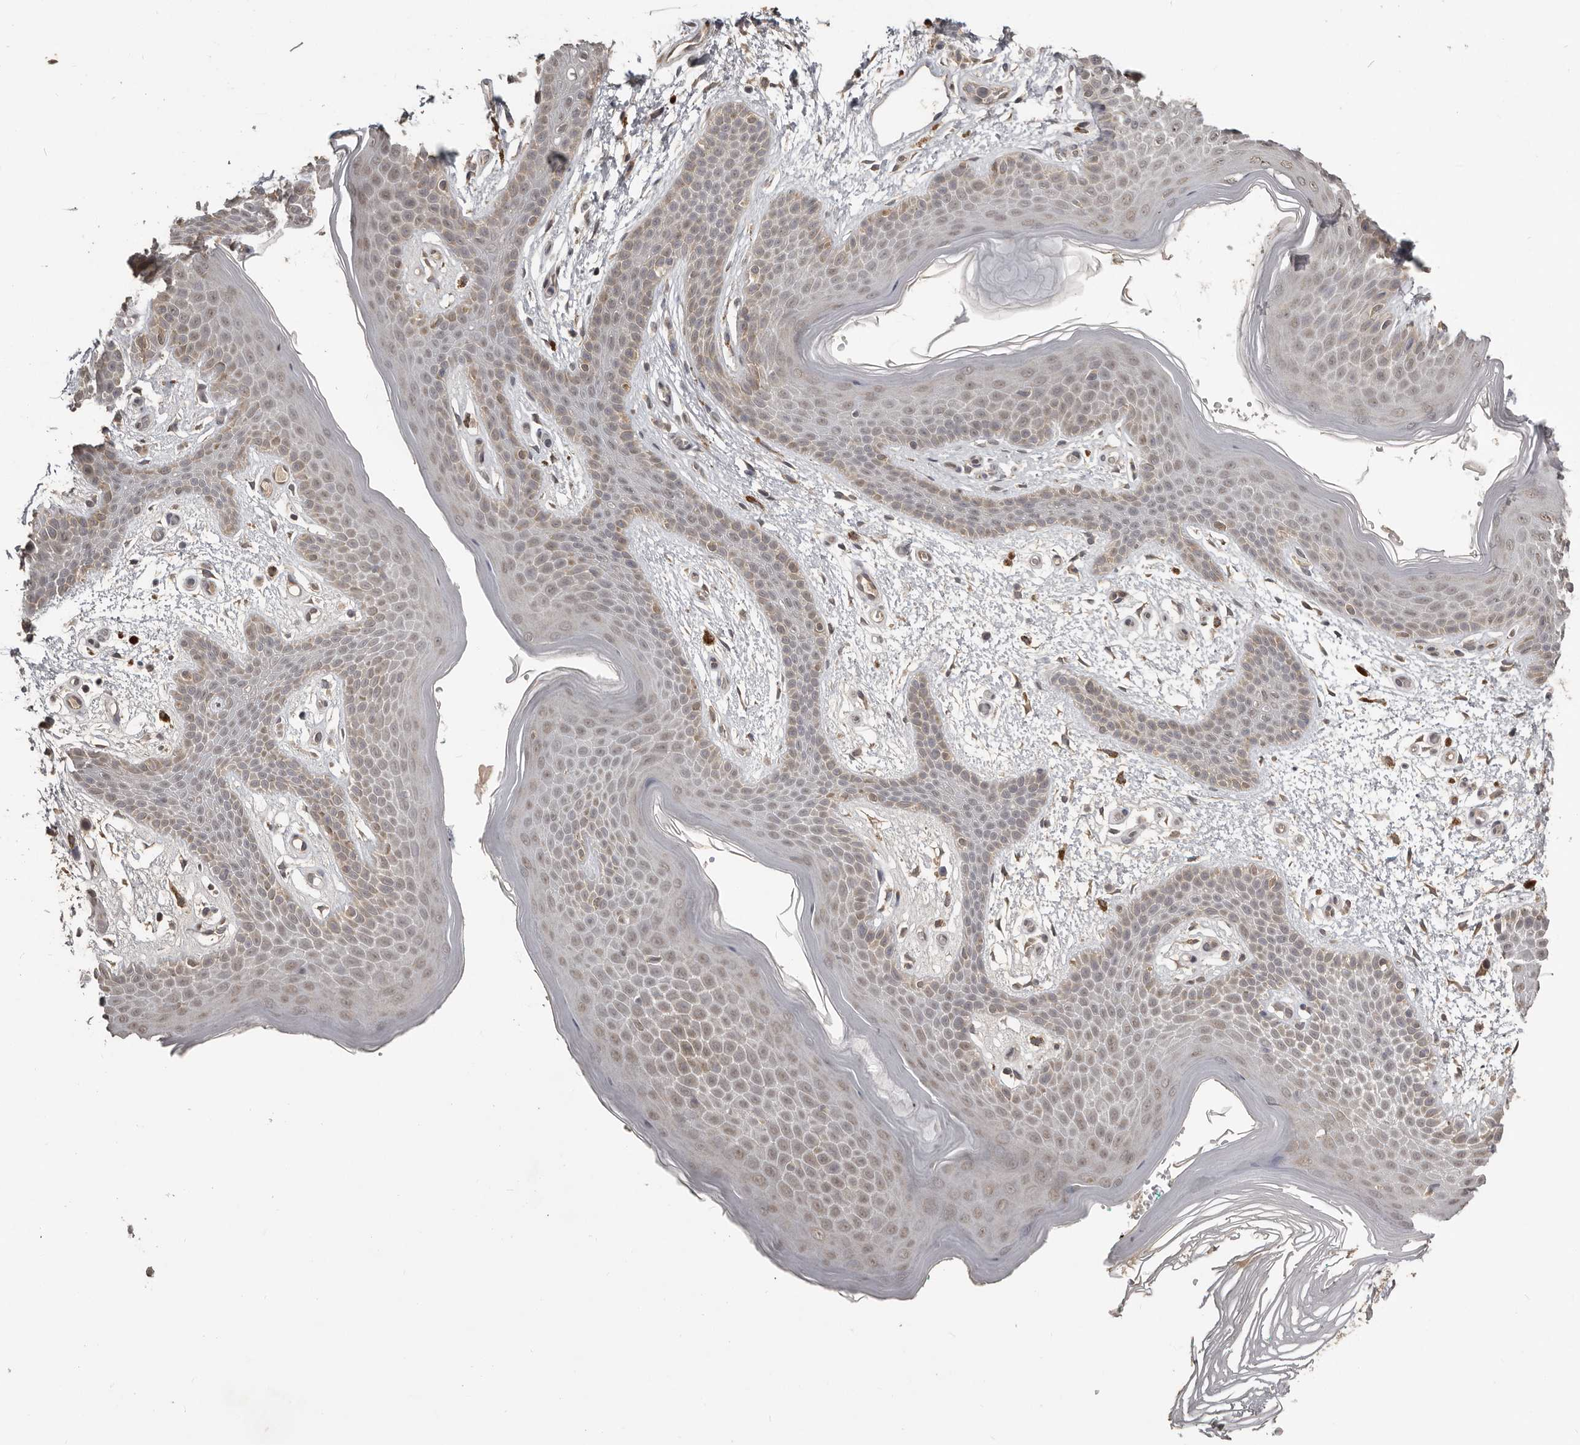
{"staining": {"intensity": "weak", "quantity": "25%-75%", "location": "nuclear"}, "tissue": "skin", "cell_type": "Epidermal cells", "image_type": "normal", "snomed": [{"axis": "morphology", "description": "Normal tissue, NOS"}, {"axis": "topography", "description": "Anal"}], "caption": "IHC photomicrograph of normal human skin stained for a protein (brown), which demonstrates low levels of weak nuclear positivity in approximately 25%-75% of epidermal cells.", "gene": "ZFP14", "patient": {"sex": "male", "age": 74}}